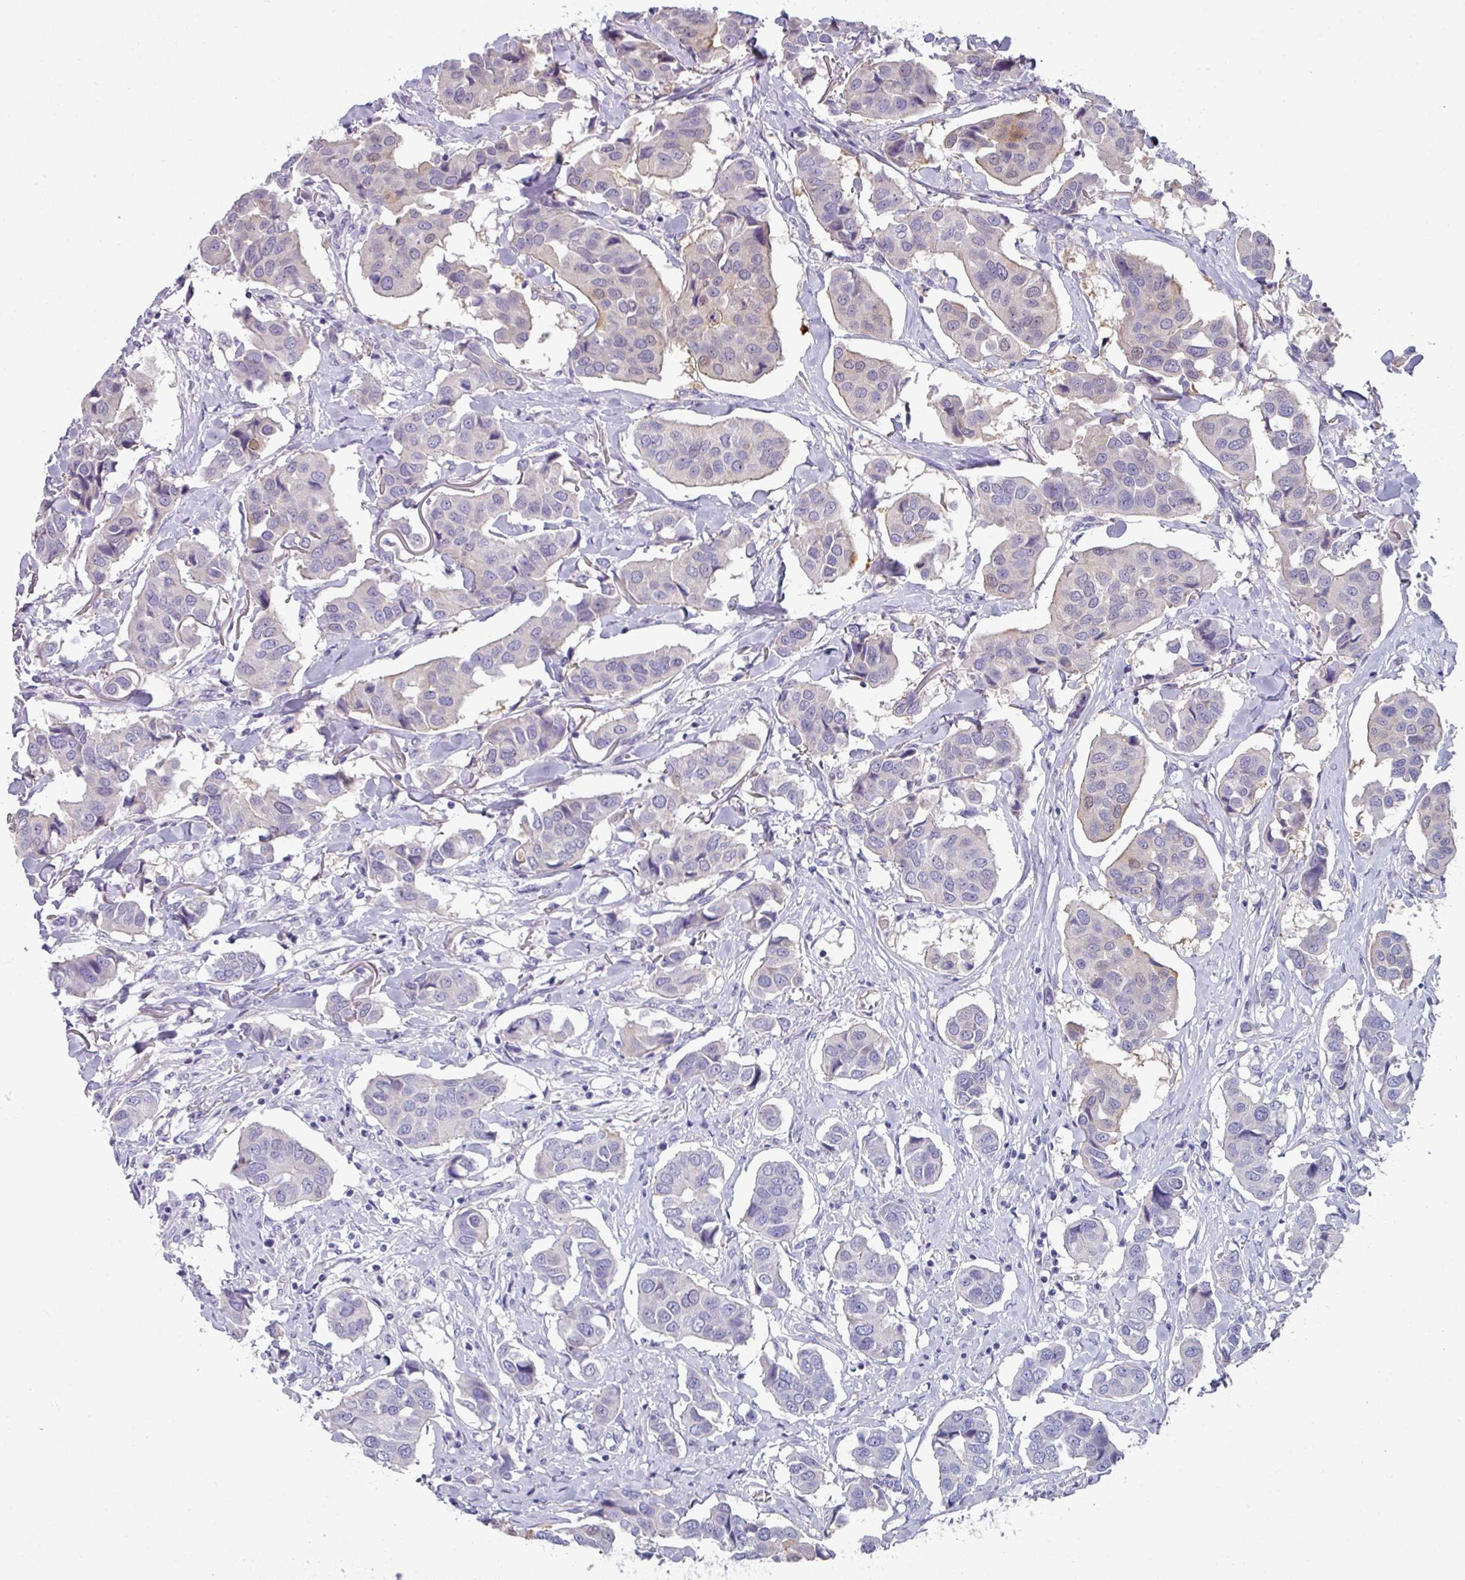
{"staining": {"intensity": "negative", "quantity": "none", "location": "none"}, "tissue": "breast cancer", "cell_type": "Tumor cells", "image_type": "cancer", "snomed": [{"axis": "morphology", "description": "Duct carcinoma"}, {"axis": "topography", "description": "Breast"}], "caption": "High magnification brightfield microscopy of breast cancer (infiltrating ductal carcinoma) stained with DAB (brown) and counterstained with hematoxylin (blue): tumor cells show no significant positivity.", "gene": "DEFB115", "patient": {"sex": "female", "age": 80}}